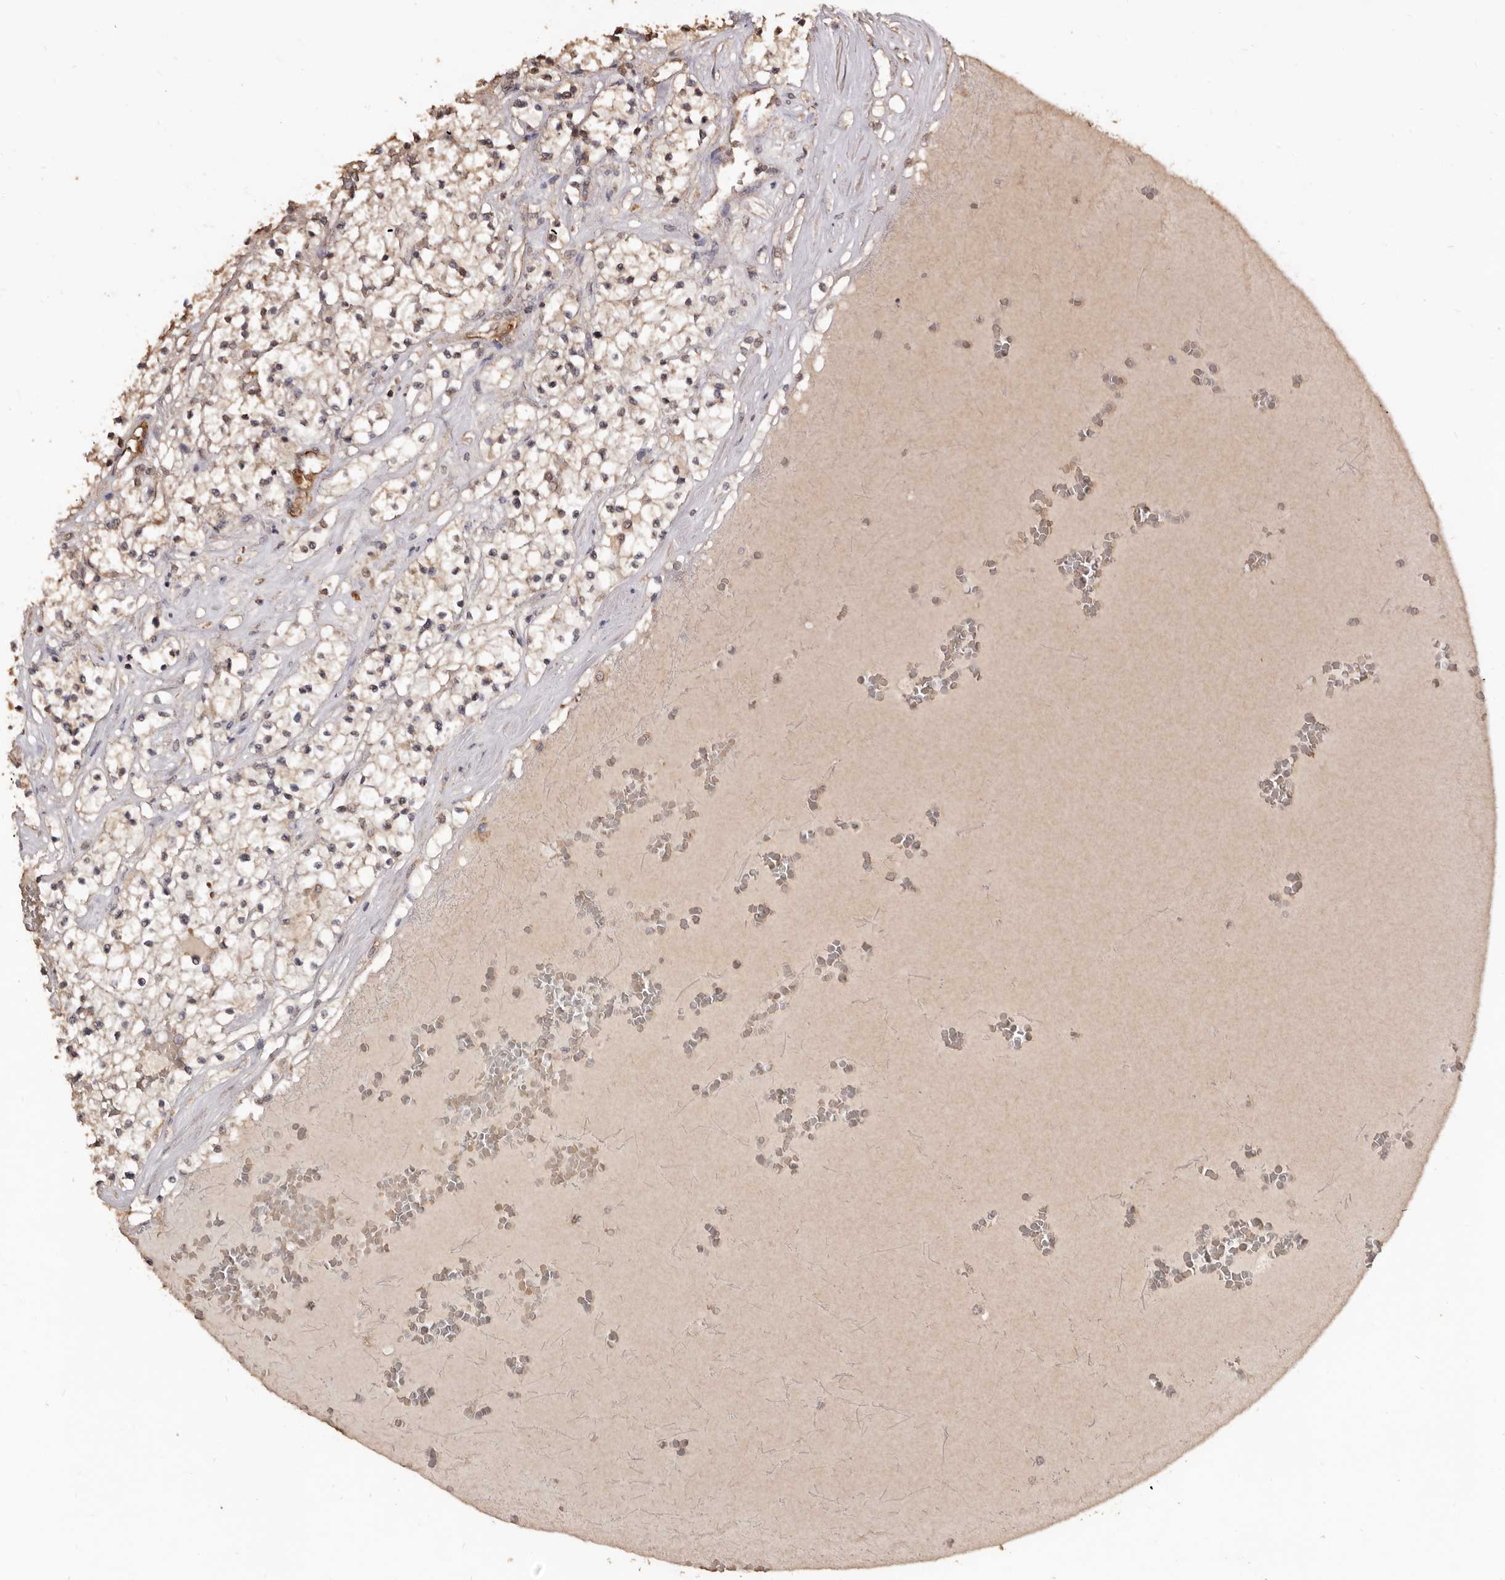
{"staining": {"intensity": "weak", "quantity": "25%-75%", "location": "cytoplasmic/membranous"}, "tissue": "renal cancer", "cell_type": "Tumor cells", "image_type": "cancer", "snomed": [{"axis": "morphology", "description": "Normal tissue, NOS"}, {"axis": "morphology", "description": "Adenocarcinoma, NOS"}, {"axis": "topography", "description": "Kidney"}], "caption": "Protein staining of renal adenocarcinoma tissue demonstrates weak cytoplasmic/membranous positivity in about 25%-75% of tumor cells.", "gene": "INAVA", "patient": {"sex": "male", "age": 68}}